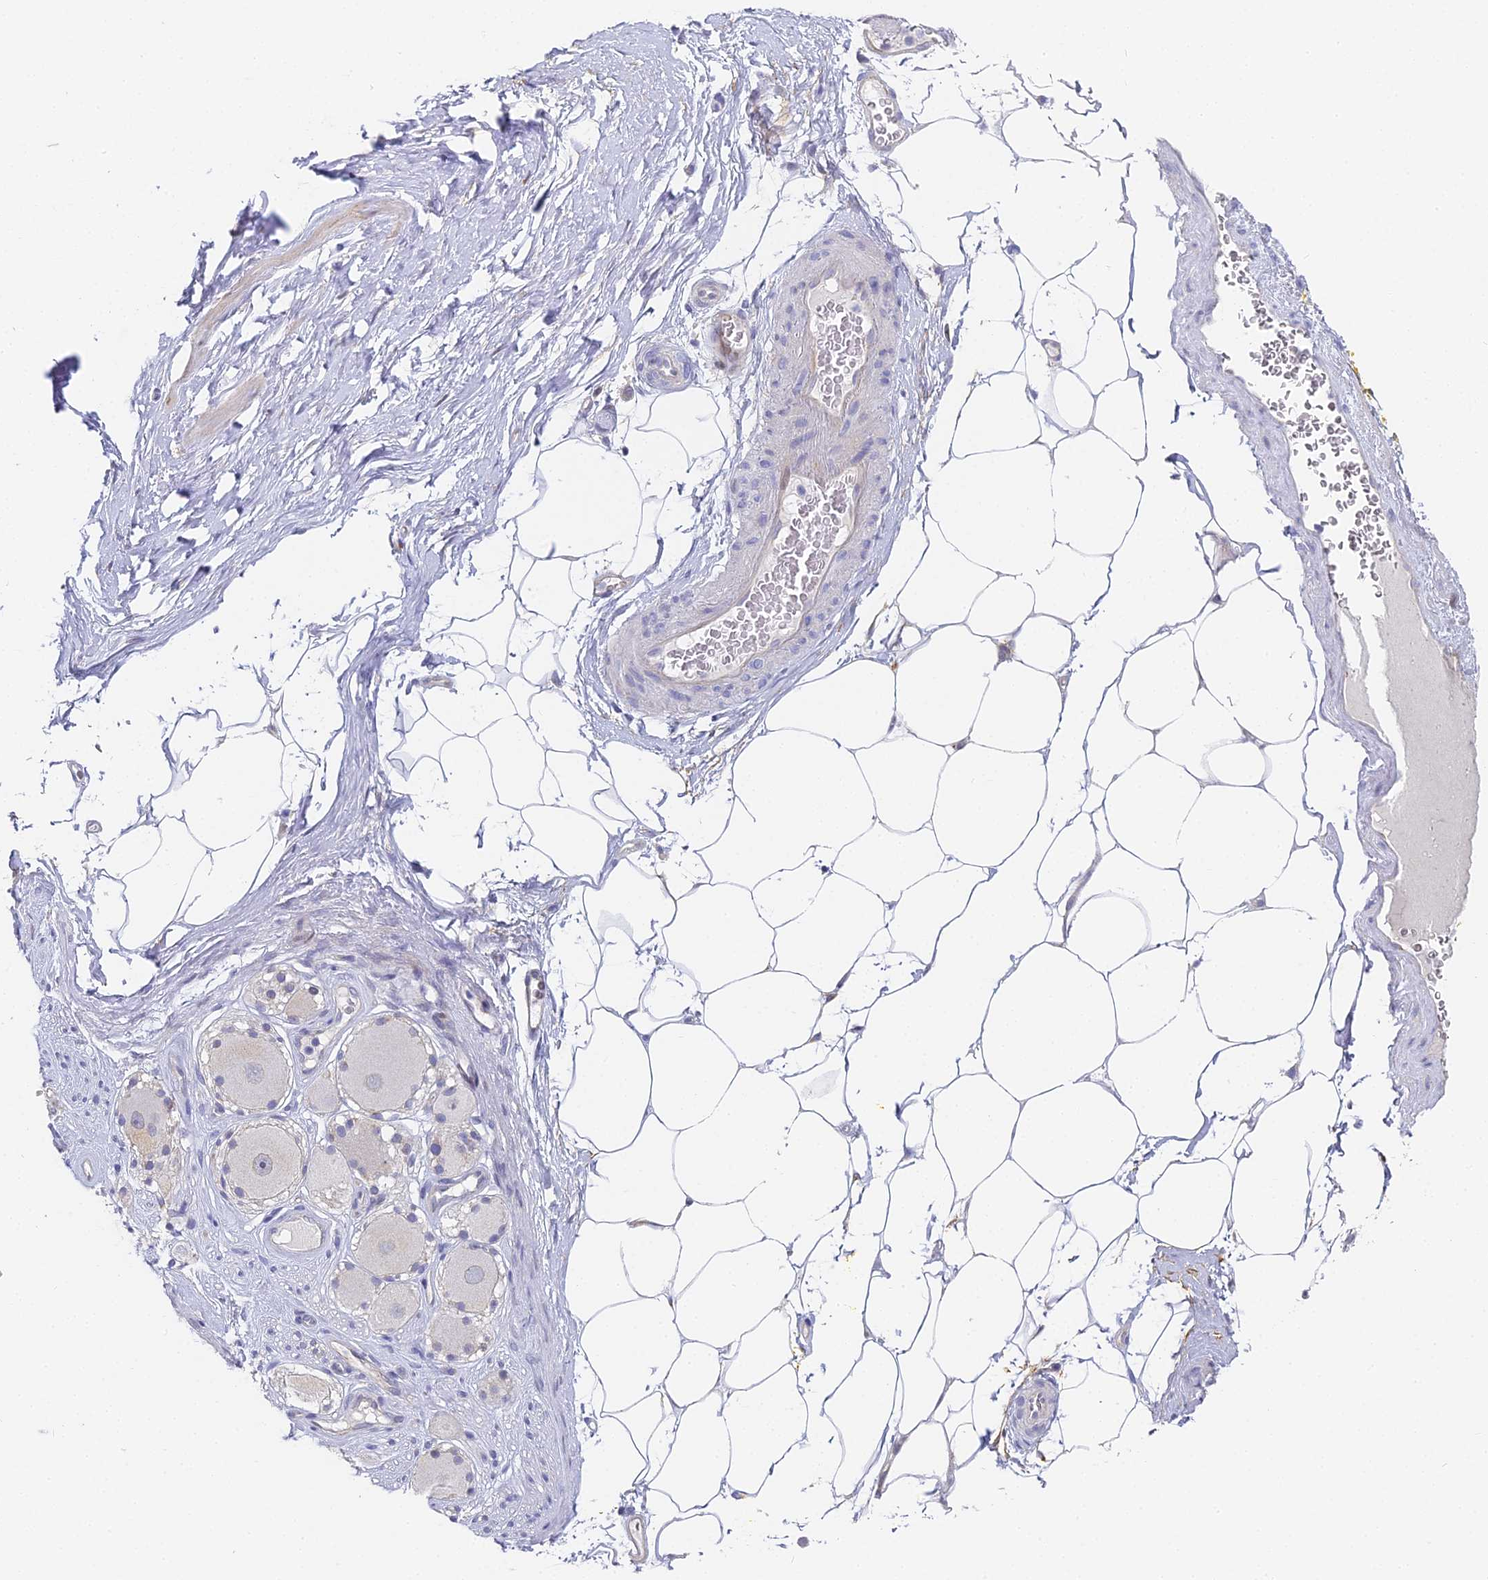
{"staining": {"intensity": "negative", "quantity": "none", "location": "none"}, "tissue": "adipose tissue", "cell_type": "Adipocytes", "image_type": "normal", "snomed": [{"axis": "morphology", "description": "Normal tissue, NOS"}, {"axis": "morphology", "description": "Adenocarcinoma, Low grade"}, {"axis": "topography", "description": "Prostate"}, {"axis": "topography", "description": "Peripheral nerve tissue"}], "caption": "High power microscopy image of an IHC micrograph of benign adipose tissue, revealing no significant positivity in adipocytes.", "gene": "GJA1", "patient": {"sex": "male", "age": 63}}